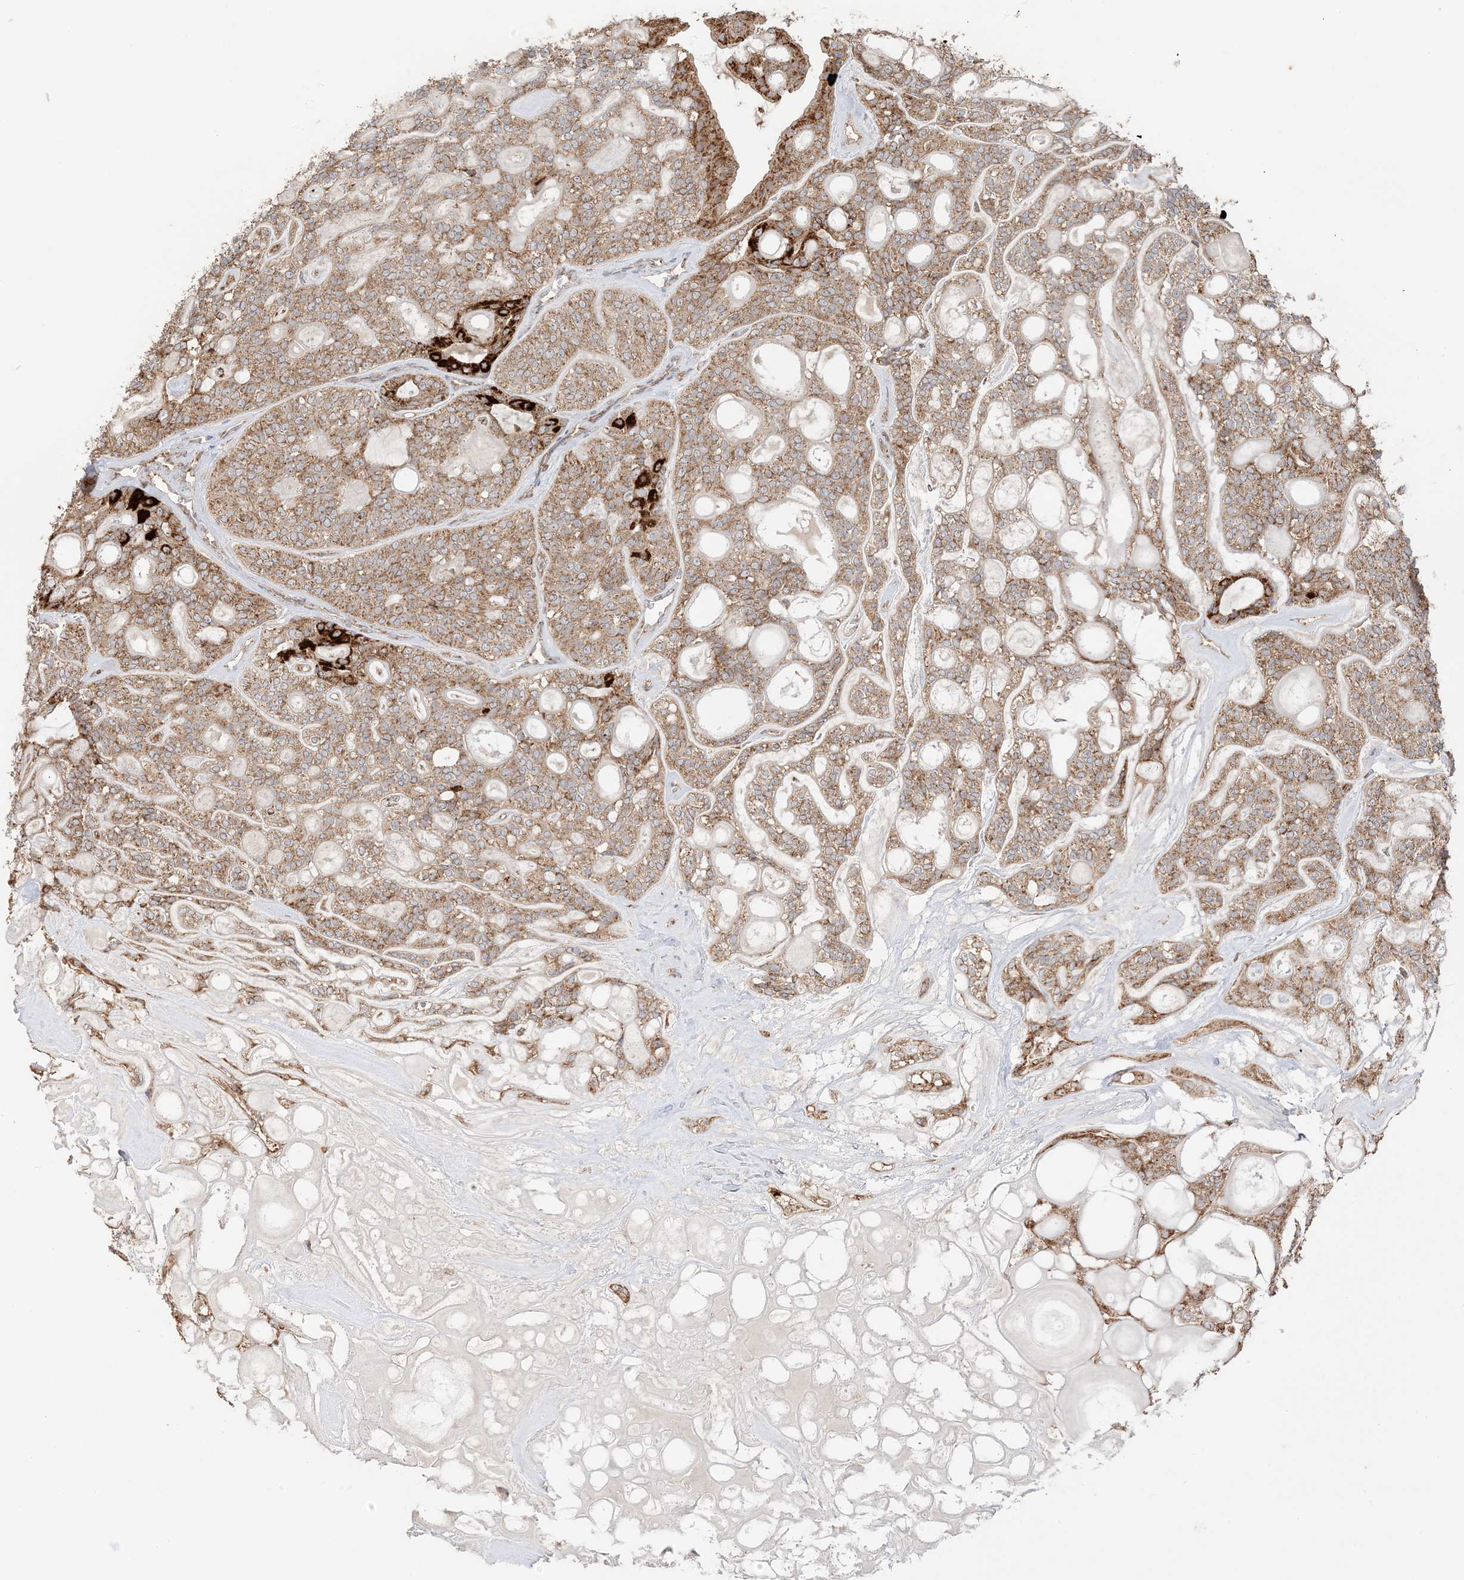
{"staining": {"intensity": "moderate", "quantity": ">75%", "location": "cytoplasmic/membranous"}, "tissue": "head and neck cancer", "cell_type": "Tumor cells", "image_type": "cancer", "snomed": [{"axis": "morphology", "description": "Adenocarcinoma, NOS"}, {"axis": "topography", "description": "Head-Neck"}], "caption": "Head and neck cancer stained with a brown dye shows moderate cytoplasmic/membranous positive staining in approximately >75% of tumor cells.", "gene": "N4BP3", "patient": {"sex": "male", "age": 66}}